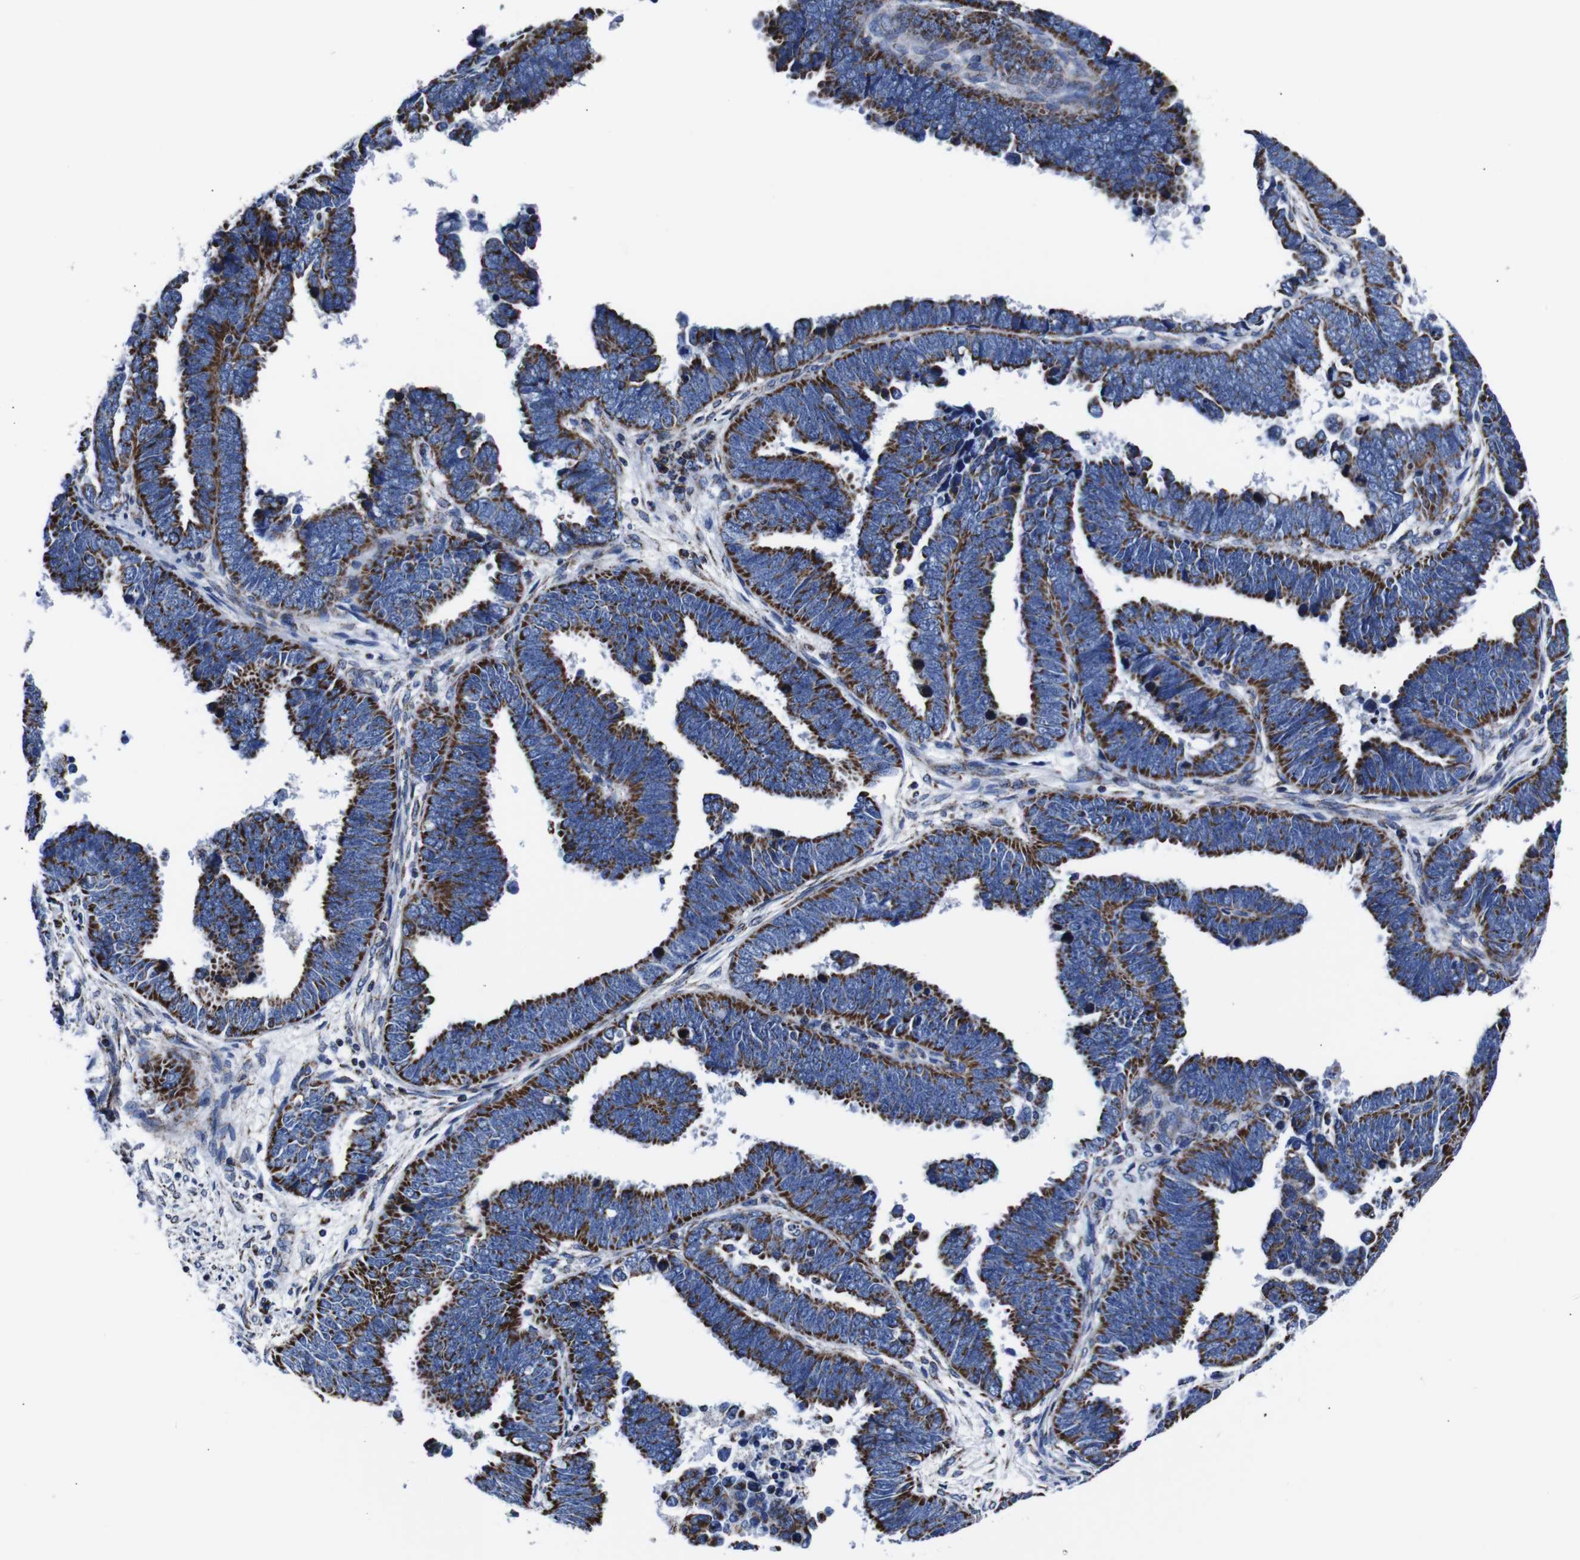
{"staining": {"intensity": "moderate", "quantity": ">75%", "location": "cytoplasmic/membranous"}, "tissue": "endometrial cancer", "cell_type": "Tumor cells", "image_type": "cancer", "snomed": [{"axis": "morphology", "description": "Adenocarcinoma, NOS"}, {"axis": "topography", "description": "Endometrium"}], "caption": "The histopathology image reveals a brown stain indicating the presence of a protein in the cytoplasmic/membranous of tumor cells in endometrial cancer. Nuclei are stained in blue.", "gene": "FKBP9", "patient": {"sex": "female", "age": 75}}